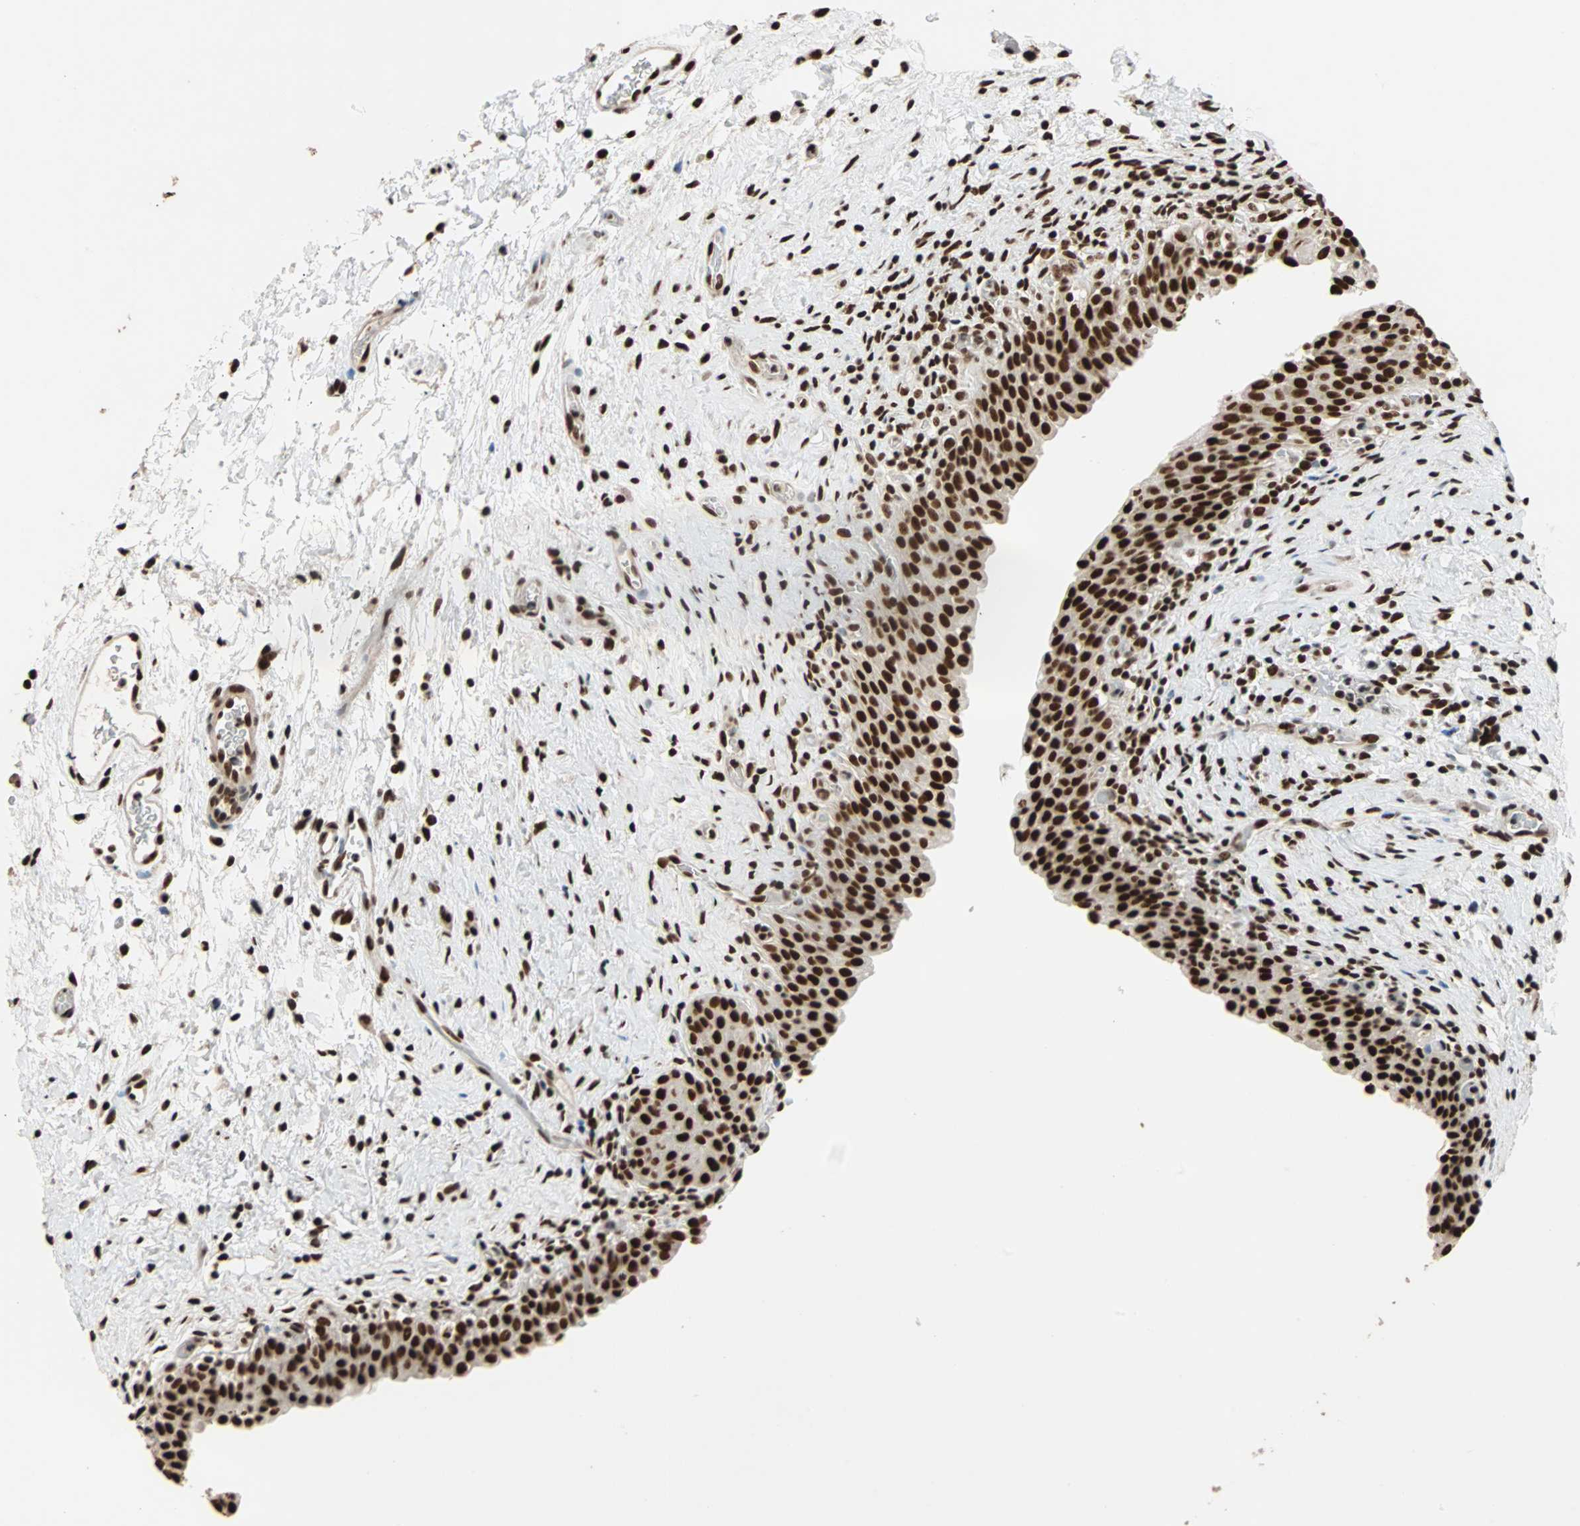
{"staining": {"intensity": "strong", "quantity": ">75%", "location": "nuclear"}, "tissue": "urinary bladder", "cell_type": "Urothelial cells", "image_type": "normal", "snomed": [{"axis": "morphology", "description": "Normal tissue, NOS"}, {"axis": "topography", "description": "Urinary bladder"}], "caption": "Urothelial cells exhibit high levels of strong nuclear expression in approximately >75% of cells in benign urinary bladder. (DAB IHC with brightfield microscopy, high magnification).", "gene": "ILF2", "patient": {"sex": "male", "age": 51}}